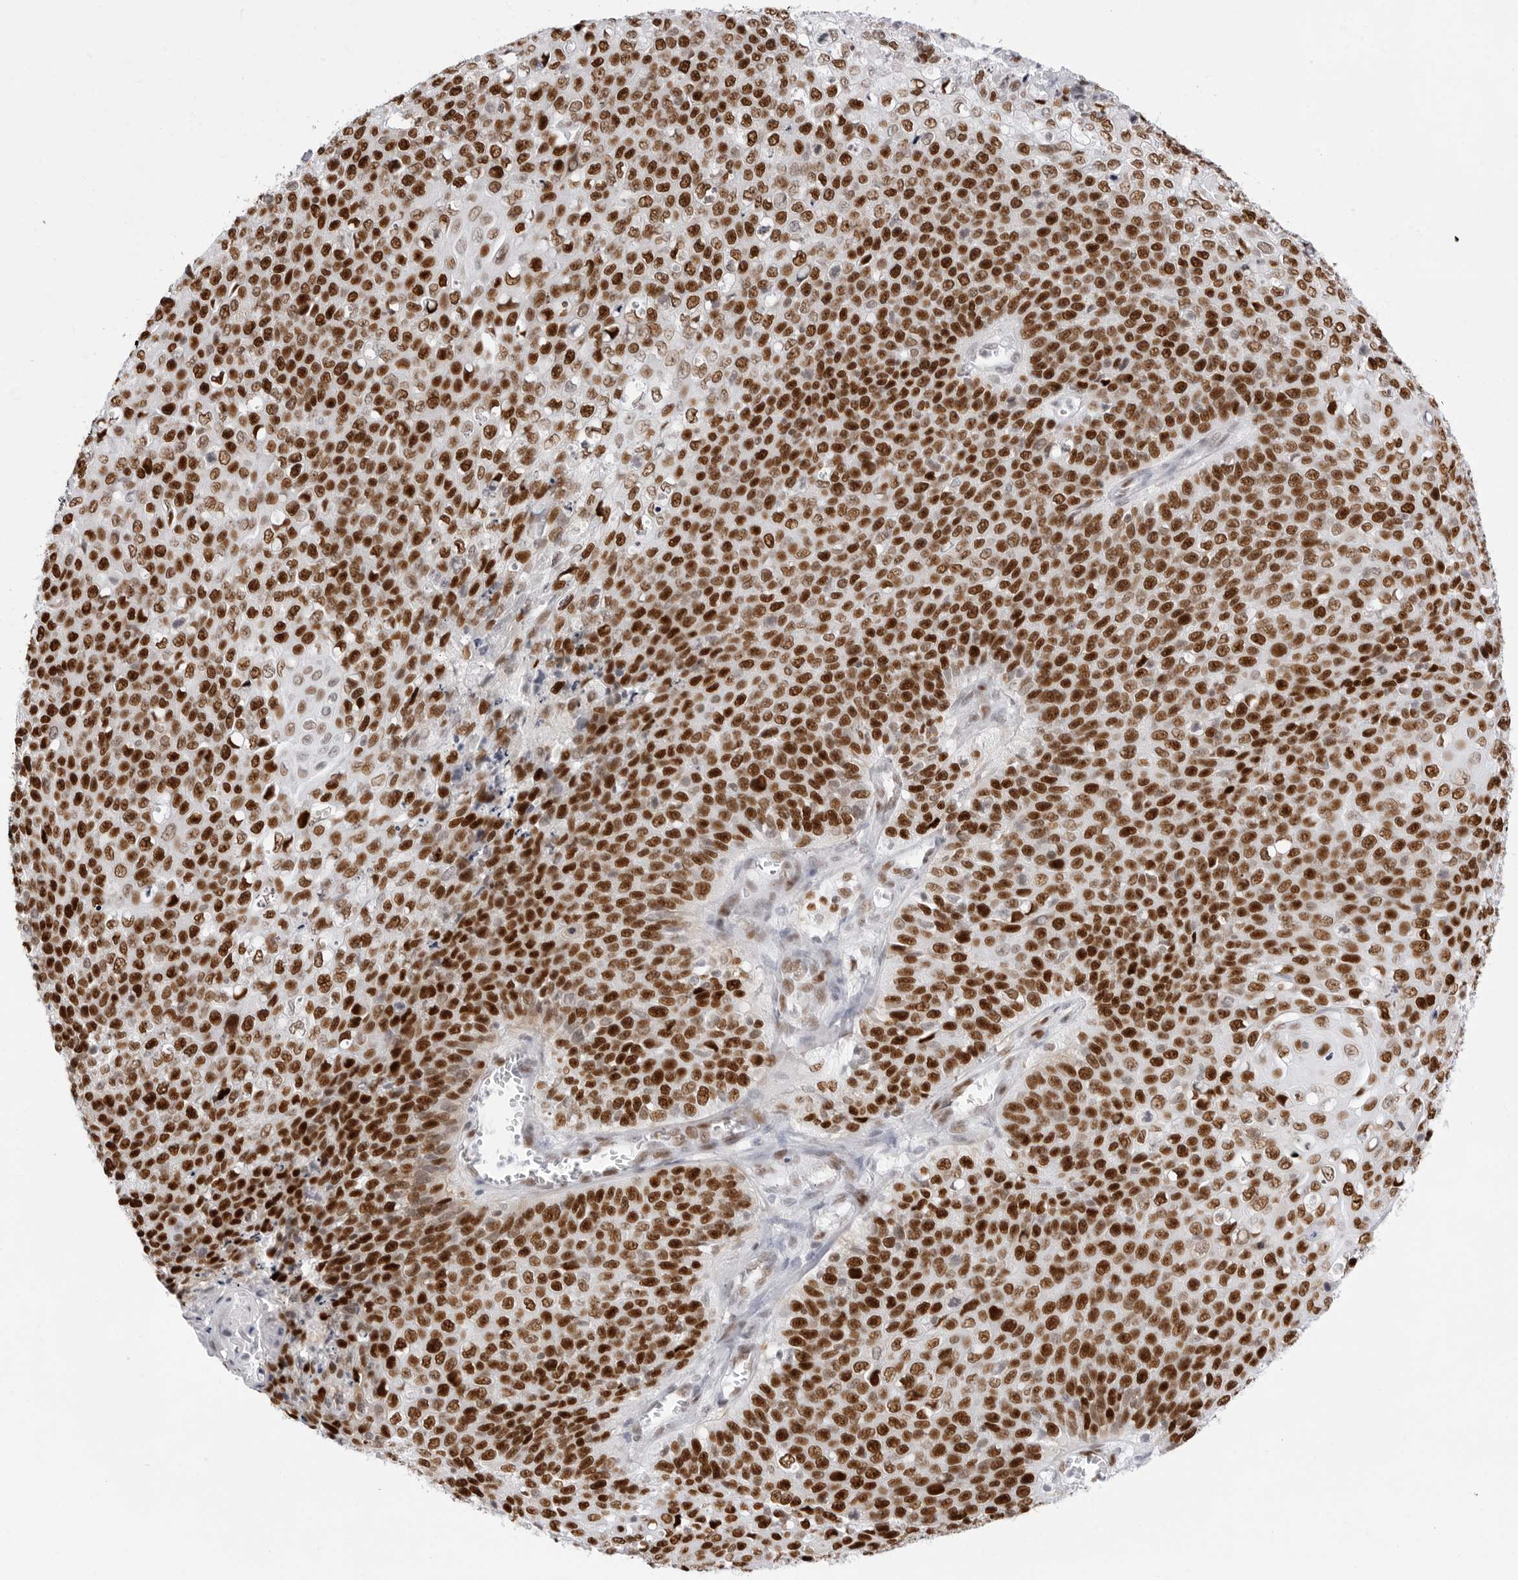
{"staining": {"intensity": "strong", "quantity": ">75%", "location": "nuclear"}, "tissue": "cervical cancer", "cell_type": "Tumor cells", "image_type": "cancer", "snomed": [{"axis": "morphology", "description": "Squamous cell carcinoma, NOS"}, {"axis": "topography", "description": "Cervix"}], "caption": "Protein staining of cervical cancer (squamous cell carcinoma) tissue displays strong nuclear staining in about >75% of tumor cells. The protein is stained brown, and the nuclei are stained in blue (DAB (3,3'-diaminobenzidine) IHC with brightfield microscopy, high magnification).", "gene": "NASP", "patient": {"sex": "female", "age": 39}}